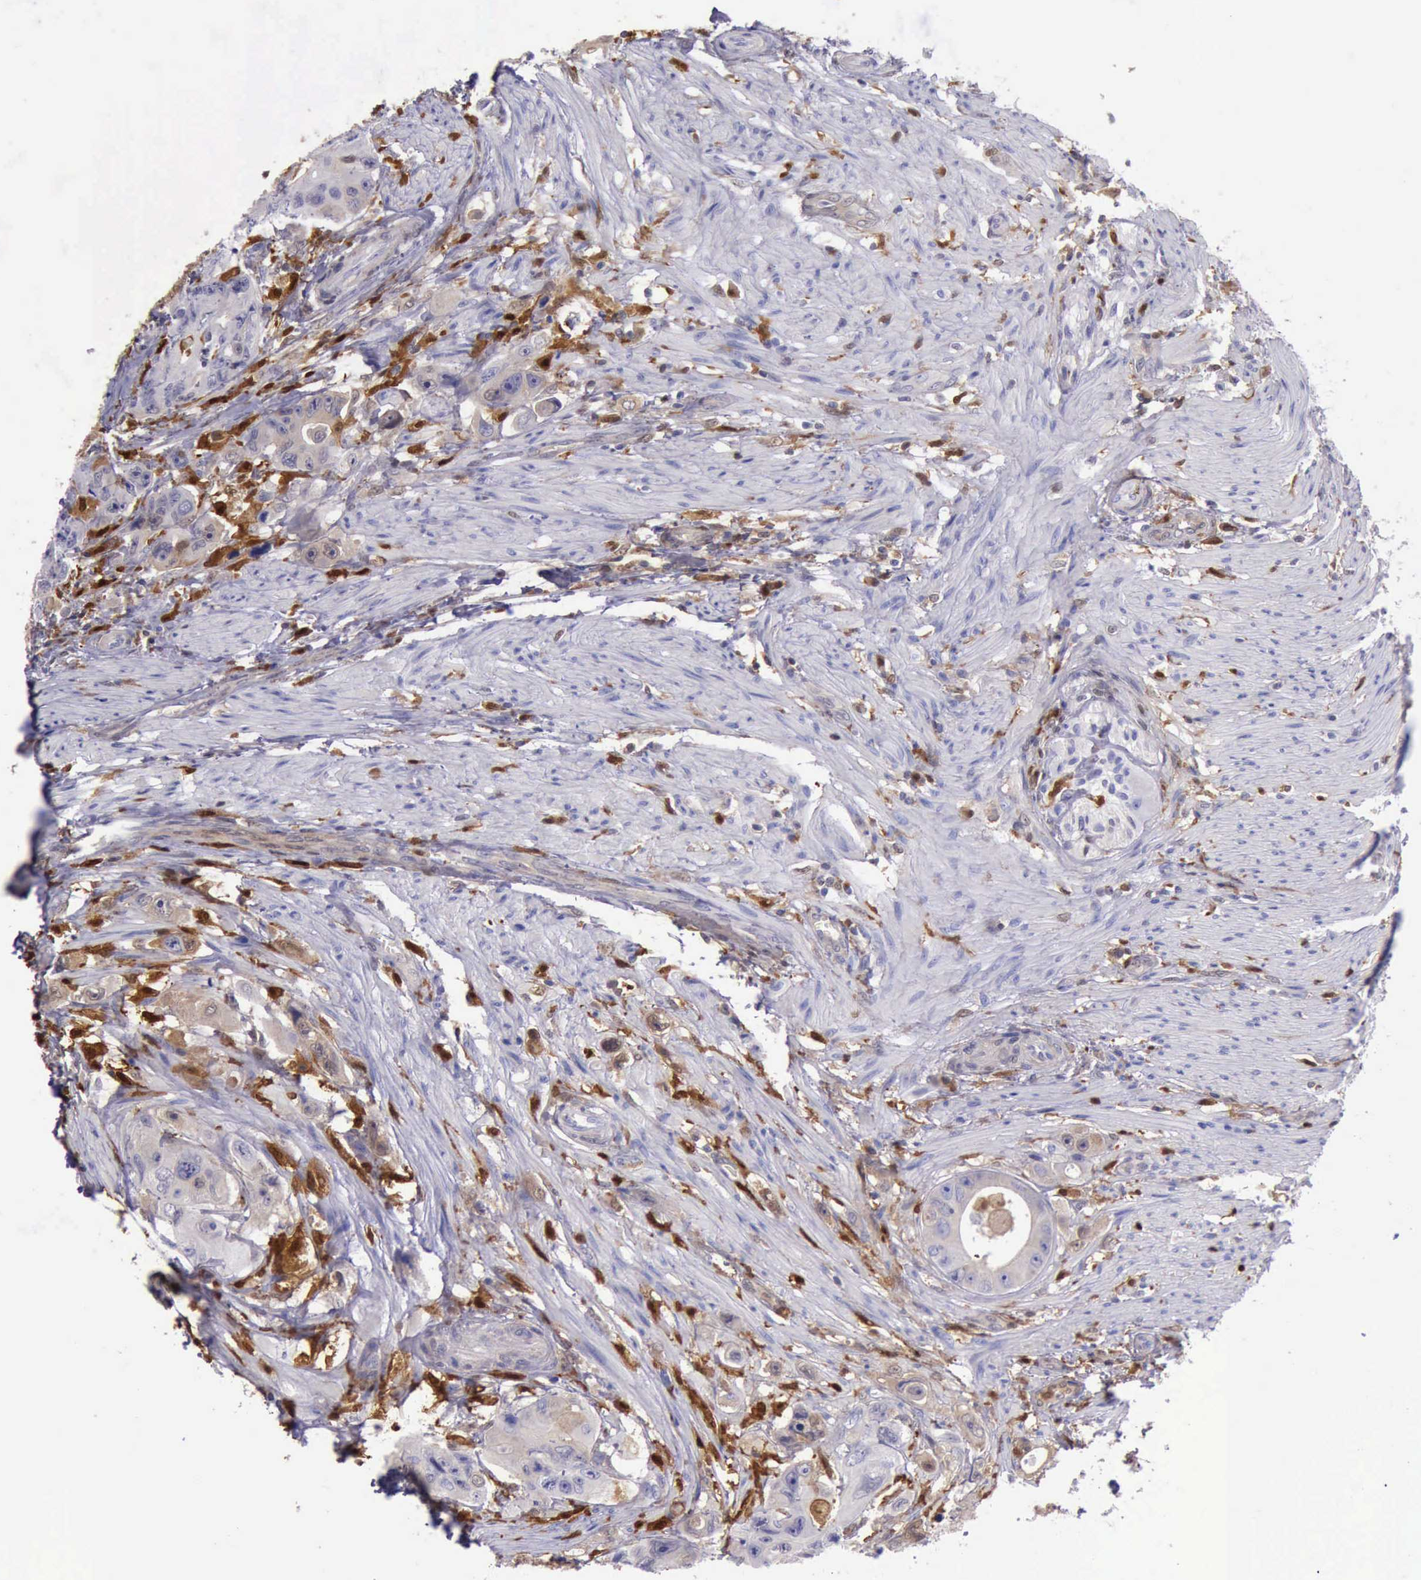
{"staining": {"intensity": "moderate", "quantity": "<25%", "location": "nuclear"}, "tissue": "colorectal cancer", "cell_type": "Tumor cells", "image_type": "cancer", "snomed": [{"axis": "morphology", "description": "Adenocarcinoma, NOS"}, {"axis": "topography", "description": "Colon"}], "caption": "A brown stain shows moderate nuclear positivity of a protein in colorectal adenocarcinoma tumor cells. The protein of interest is shown in brown color, while the nuclei are stained blue.", "gene": "TYMP", "patient": {"sex": "female", "age": 46}}